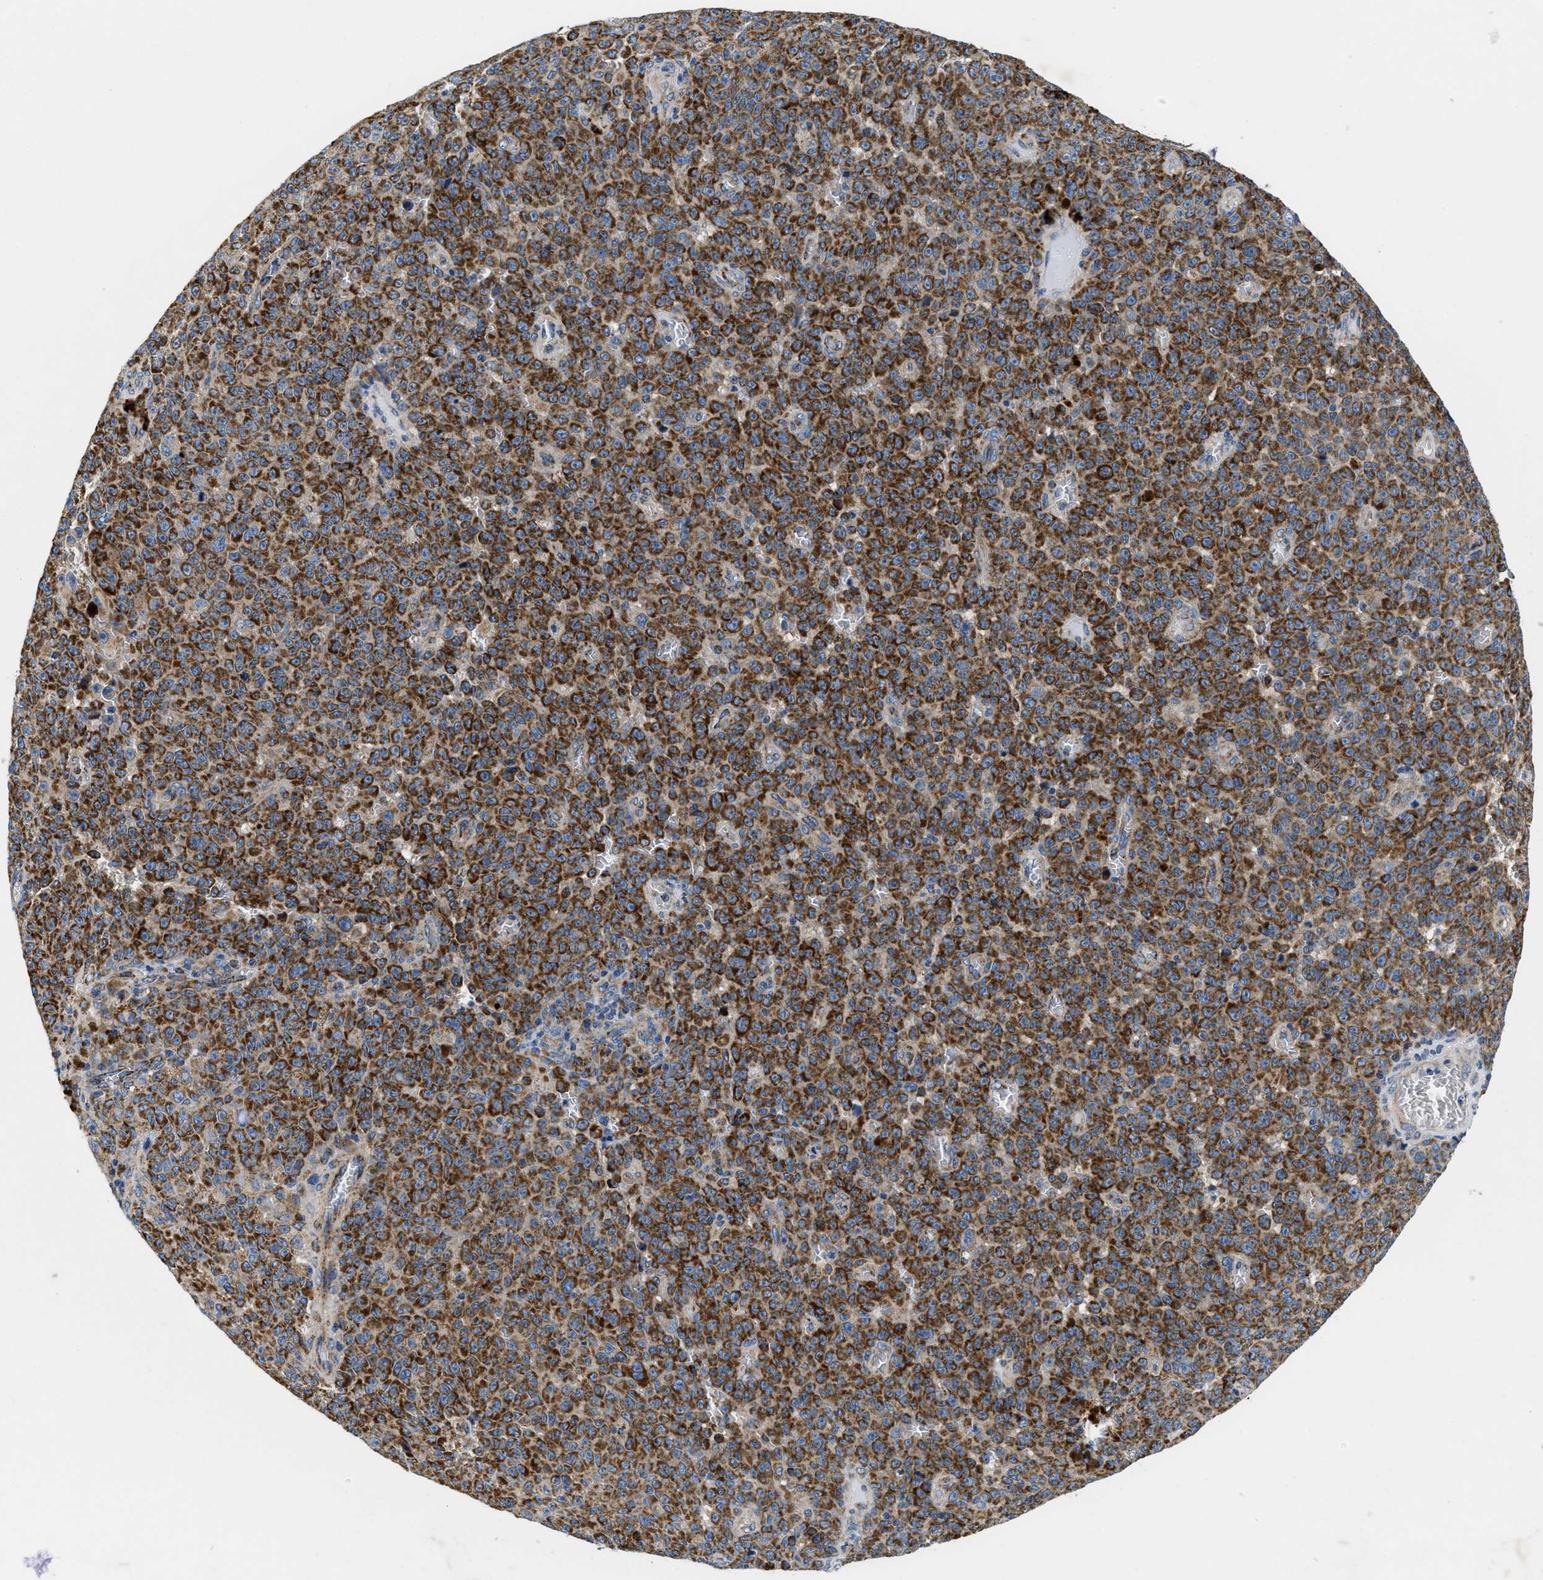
{"staining": {"intensity": "strong", "quantity": ">75%", "location": "cytoplasmic/membranous"}, "tissue": "melanoma", "cell_type": "Tumor cells", "image_type": "cancer", "snomed": [{"axis": "morphology", "description": "Malignant melanoma, NOS"}, {"axis": "topography", "description": "Skin"}], "caption": "Immunohistochemical staining of melanoma exhibits high levels of strong cytoplasmic/membranous staining in approximately >75% of tumor cells.", "gene": "SAMD4B", "patient": {"sex": "female", "age": 82}}